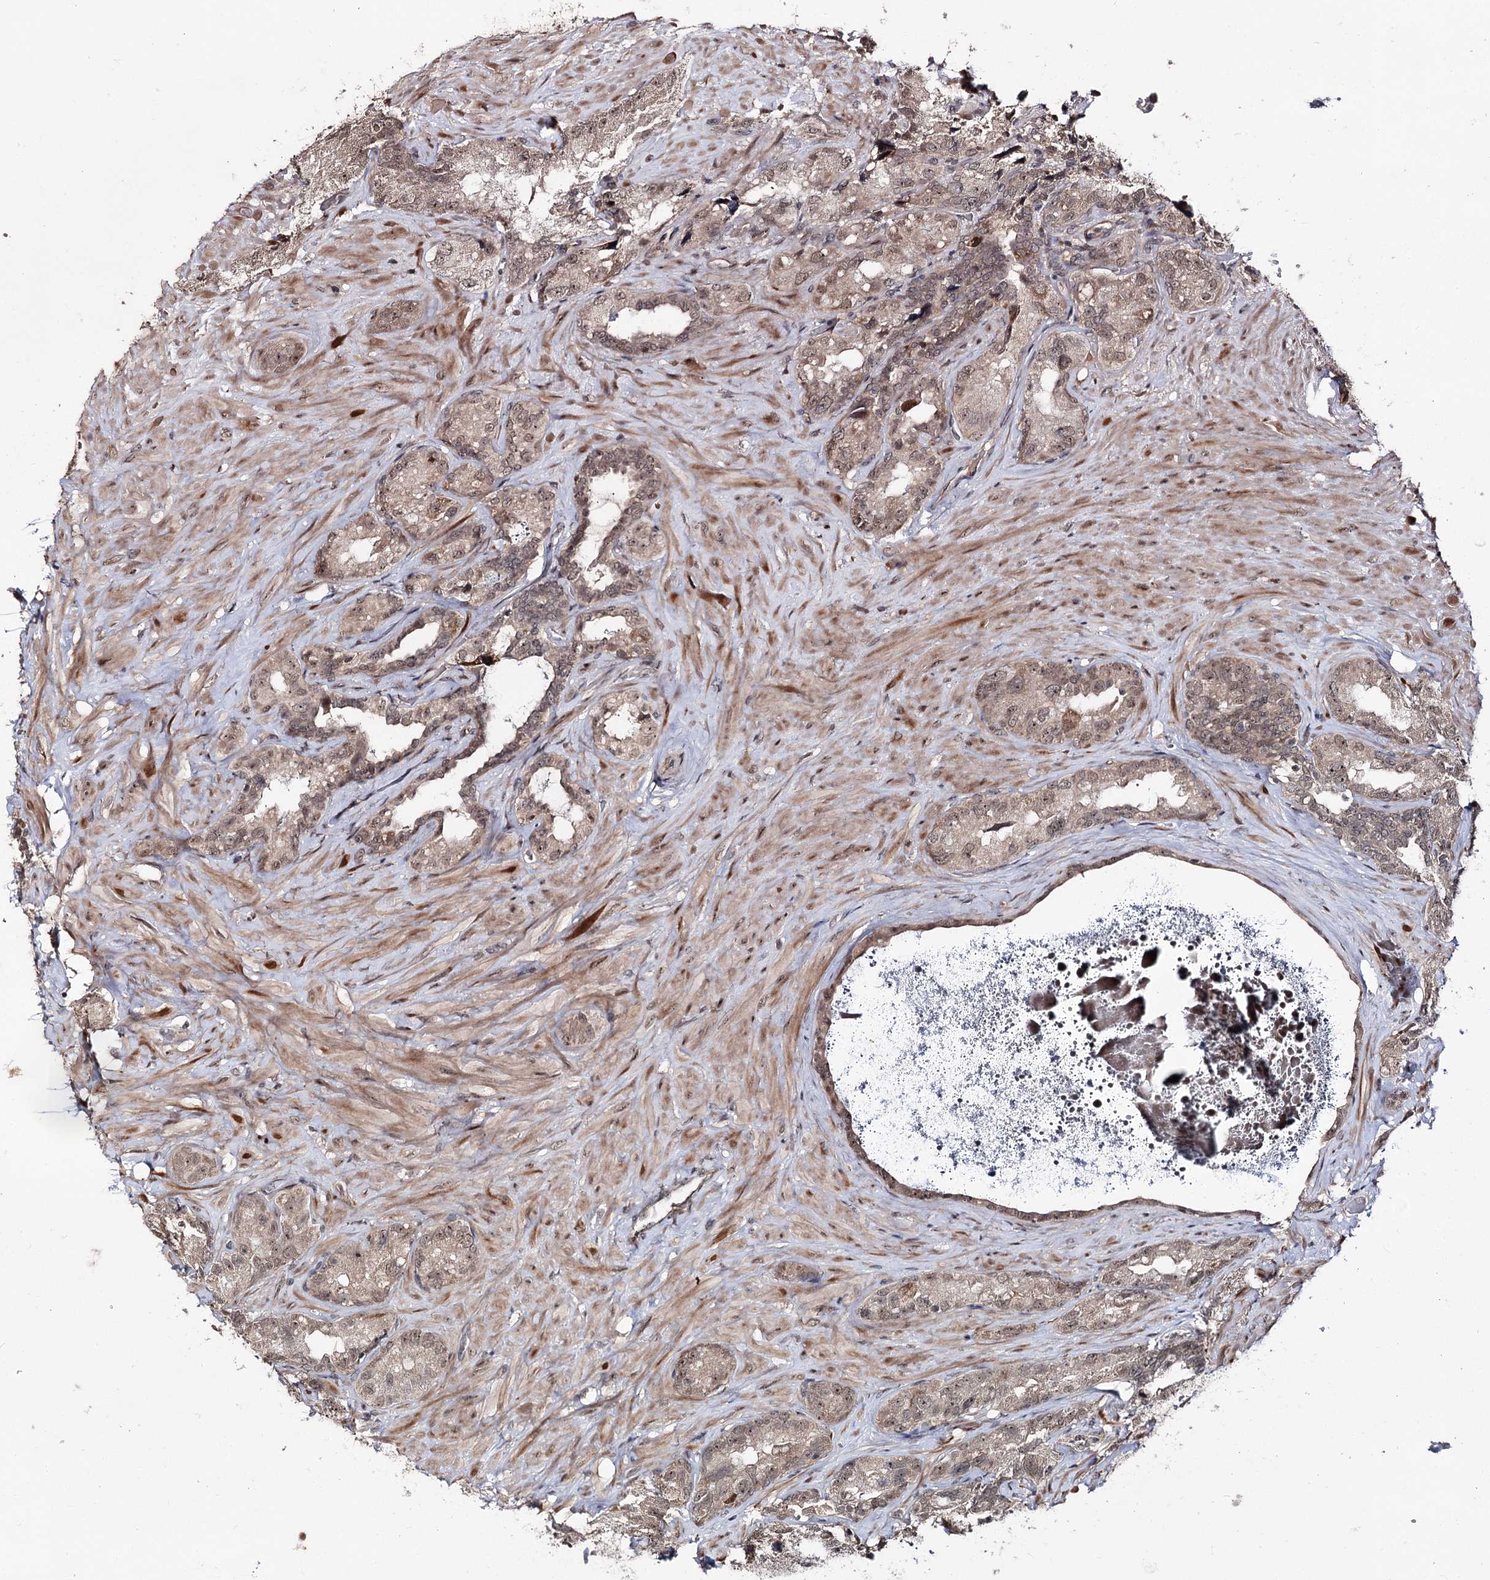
{"staining": {"intensity": "weak", "quantity": "25%-75%", "location": "cytoplasmic/membranous,nuclear"}, "tissue": "seminal vesicle", "cell_type": "Glandular cells", "image_type": "normal", "snomed": [{"axis": "morphology", "description": "Normal tissue, NOS"}, {"axis": "topography", "description": "Seminal veicle"}, {"axis": "topography", "description": "Peripheral nerve tissue"}], "caption": "High-magnification brightfield microscopy of benign seminal vesicle stained with DAB (3,3'-diaminobenzidine) (brown) and counterstained with hematoxylin (blue). glandular cells exhibit weak cytoplasmic/membranous,nuclear positivity is present in about25%-75% of cells. (brown staining indicates protein expression, while blue staining denotes nuclei).", "gene": "FAM53B", "patient": {"sex": "male", "age": 67}}